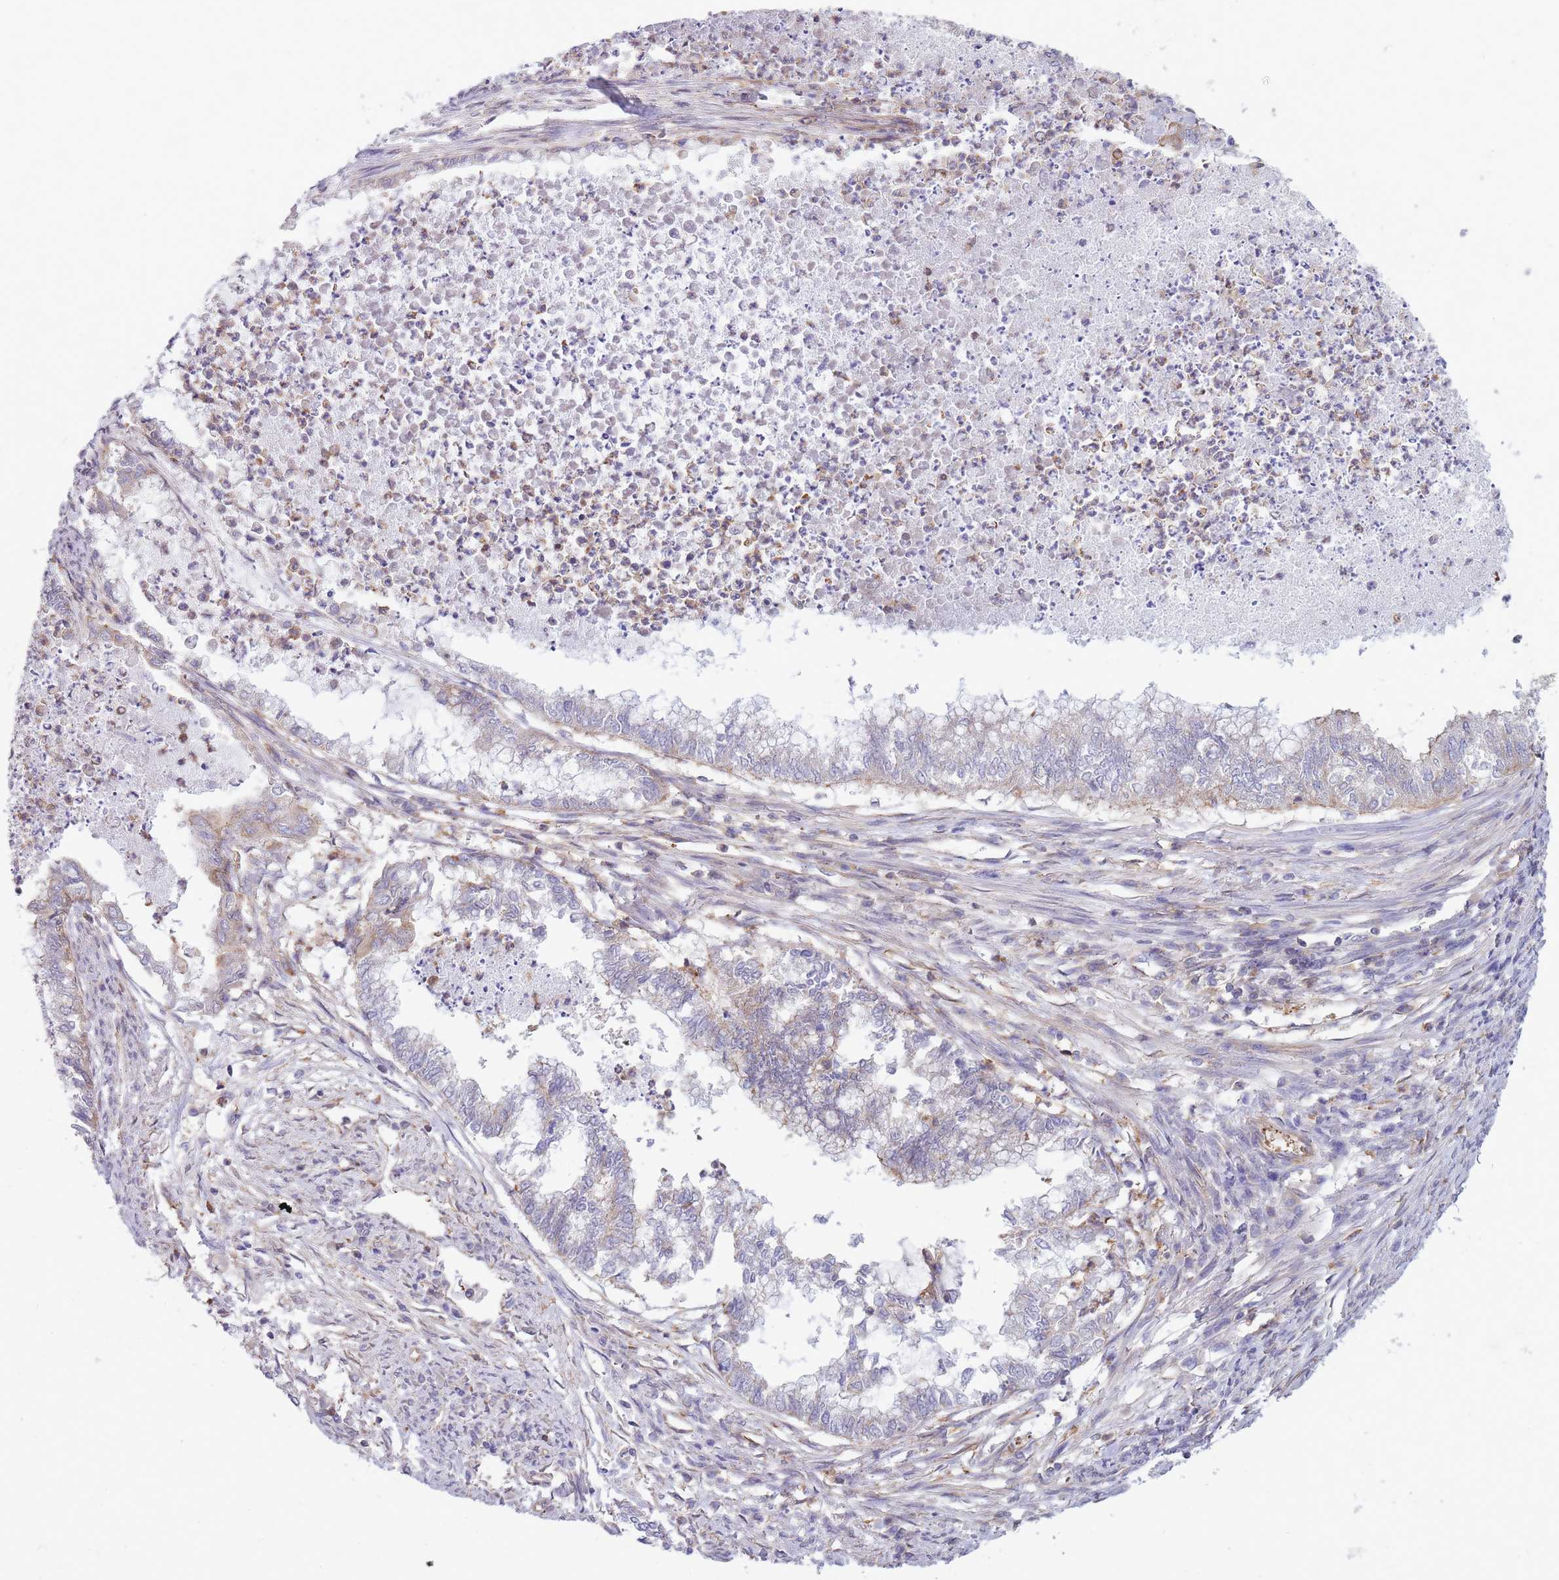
{"staining": {"intensity": "weak", "quantity": "<25%", "location": "cytoplasmic/membranous"}, "tissue": "endometrial cancer", "cell_type": "Tumor cells", "image_type": "cancer", "snomed": [{"axis": "morphology", "description": "Adenocarcinoma, NOS"}, {"axis": "topography", "description": "Endometrium"}], "caption": "DAB immunohistochemical staining of endometrial cancer reveals no significant expression in tumor cells.", "gene": "GGA1", "patient": {"sex": "female", "age": 79}}